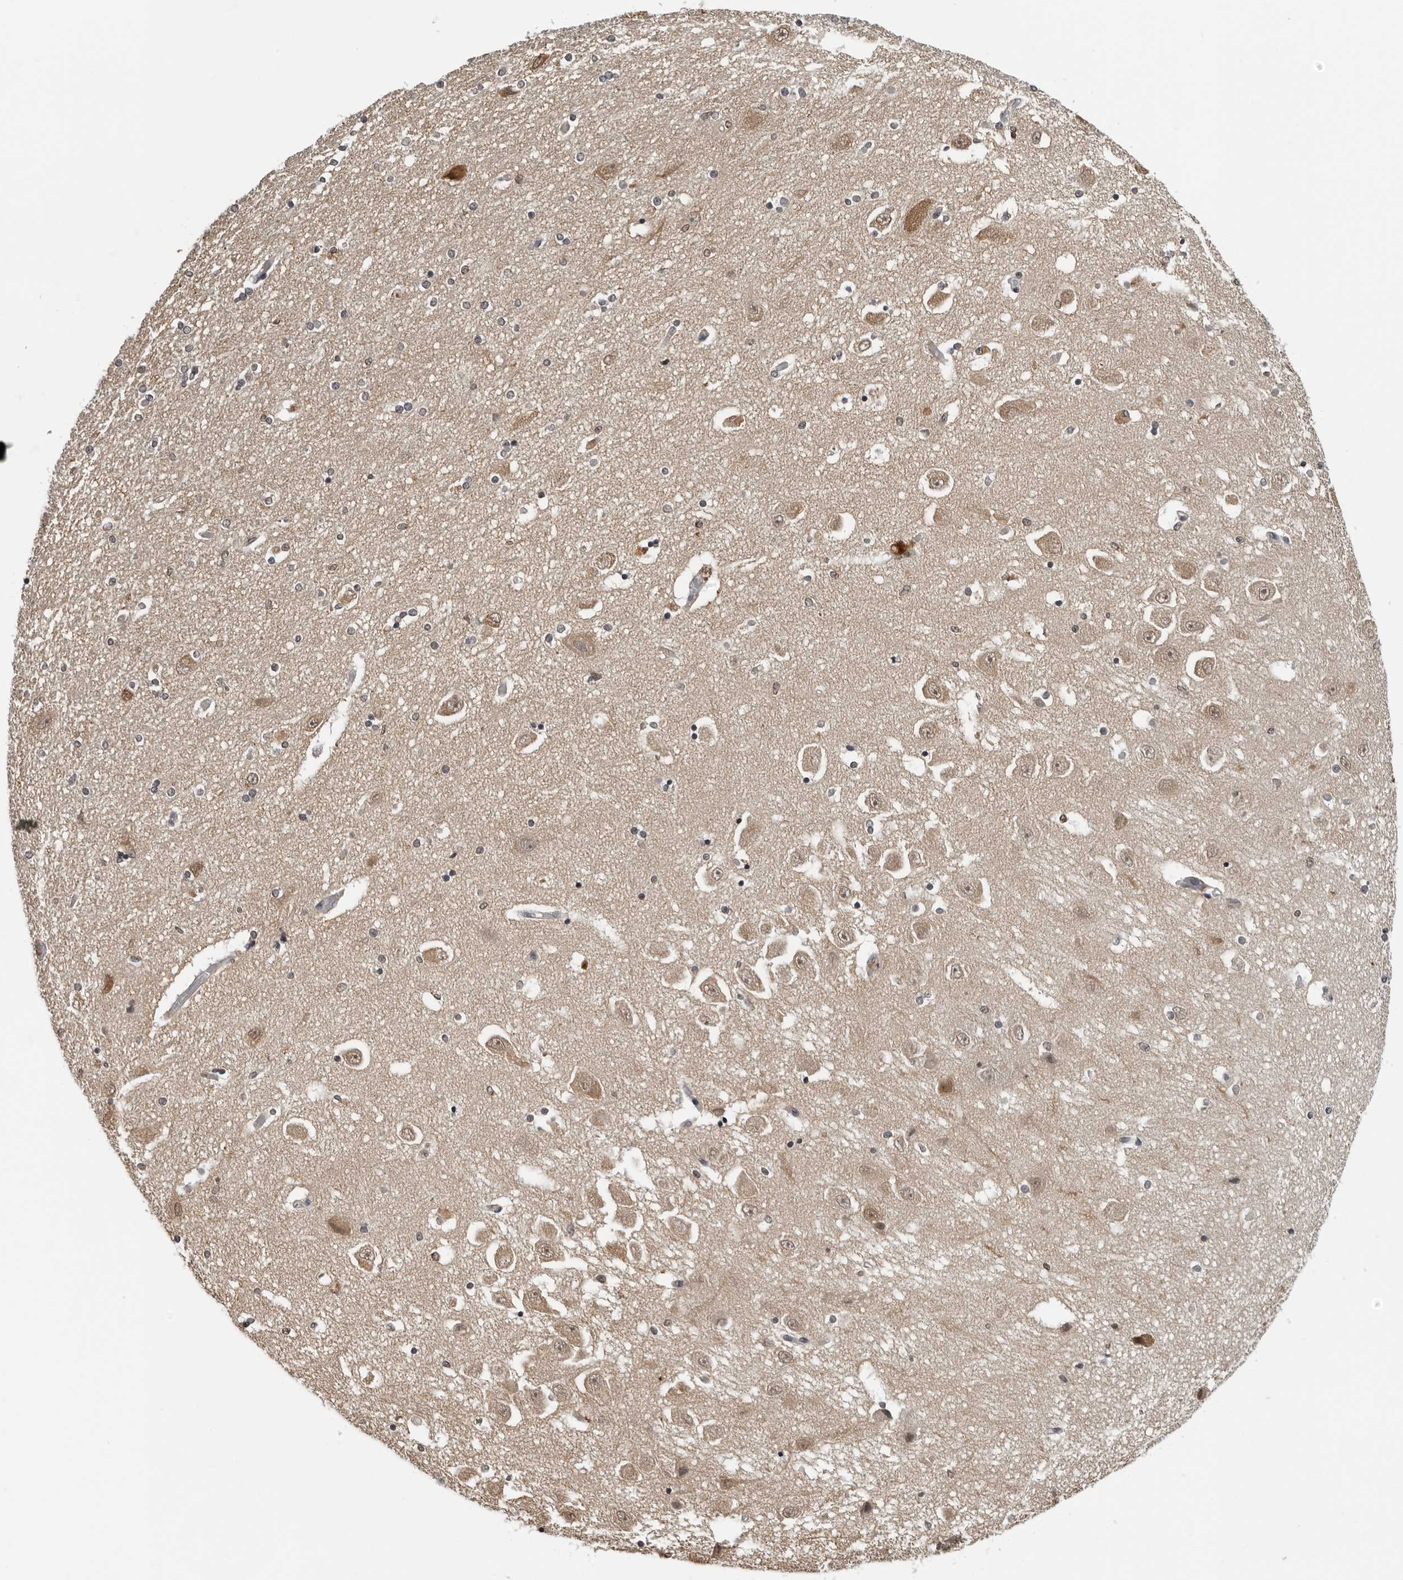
{"staining": {"intensity": "weak", "quantity": "<25%", "location": "nuclear"}, "tissue": "hippocampus", "cell_type": "Glial cells", "image_type": "normal", "snomed": [{"axis": "morphology", "description": "Normal tissue, NOS"}, {"axis": "topography", "description": "Hippocampus"}], "caption": "Glial cells show no significant positivity in unremarkable hippocampus. (Immunohistochemistry, brightfield microscopy, high magnification).", "gene": "HSPH1", "patient": {"sex": "female", "age": 54}}